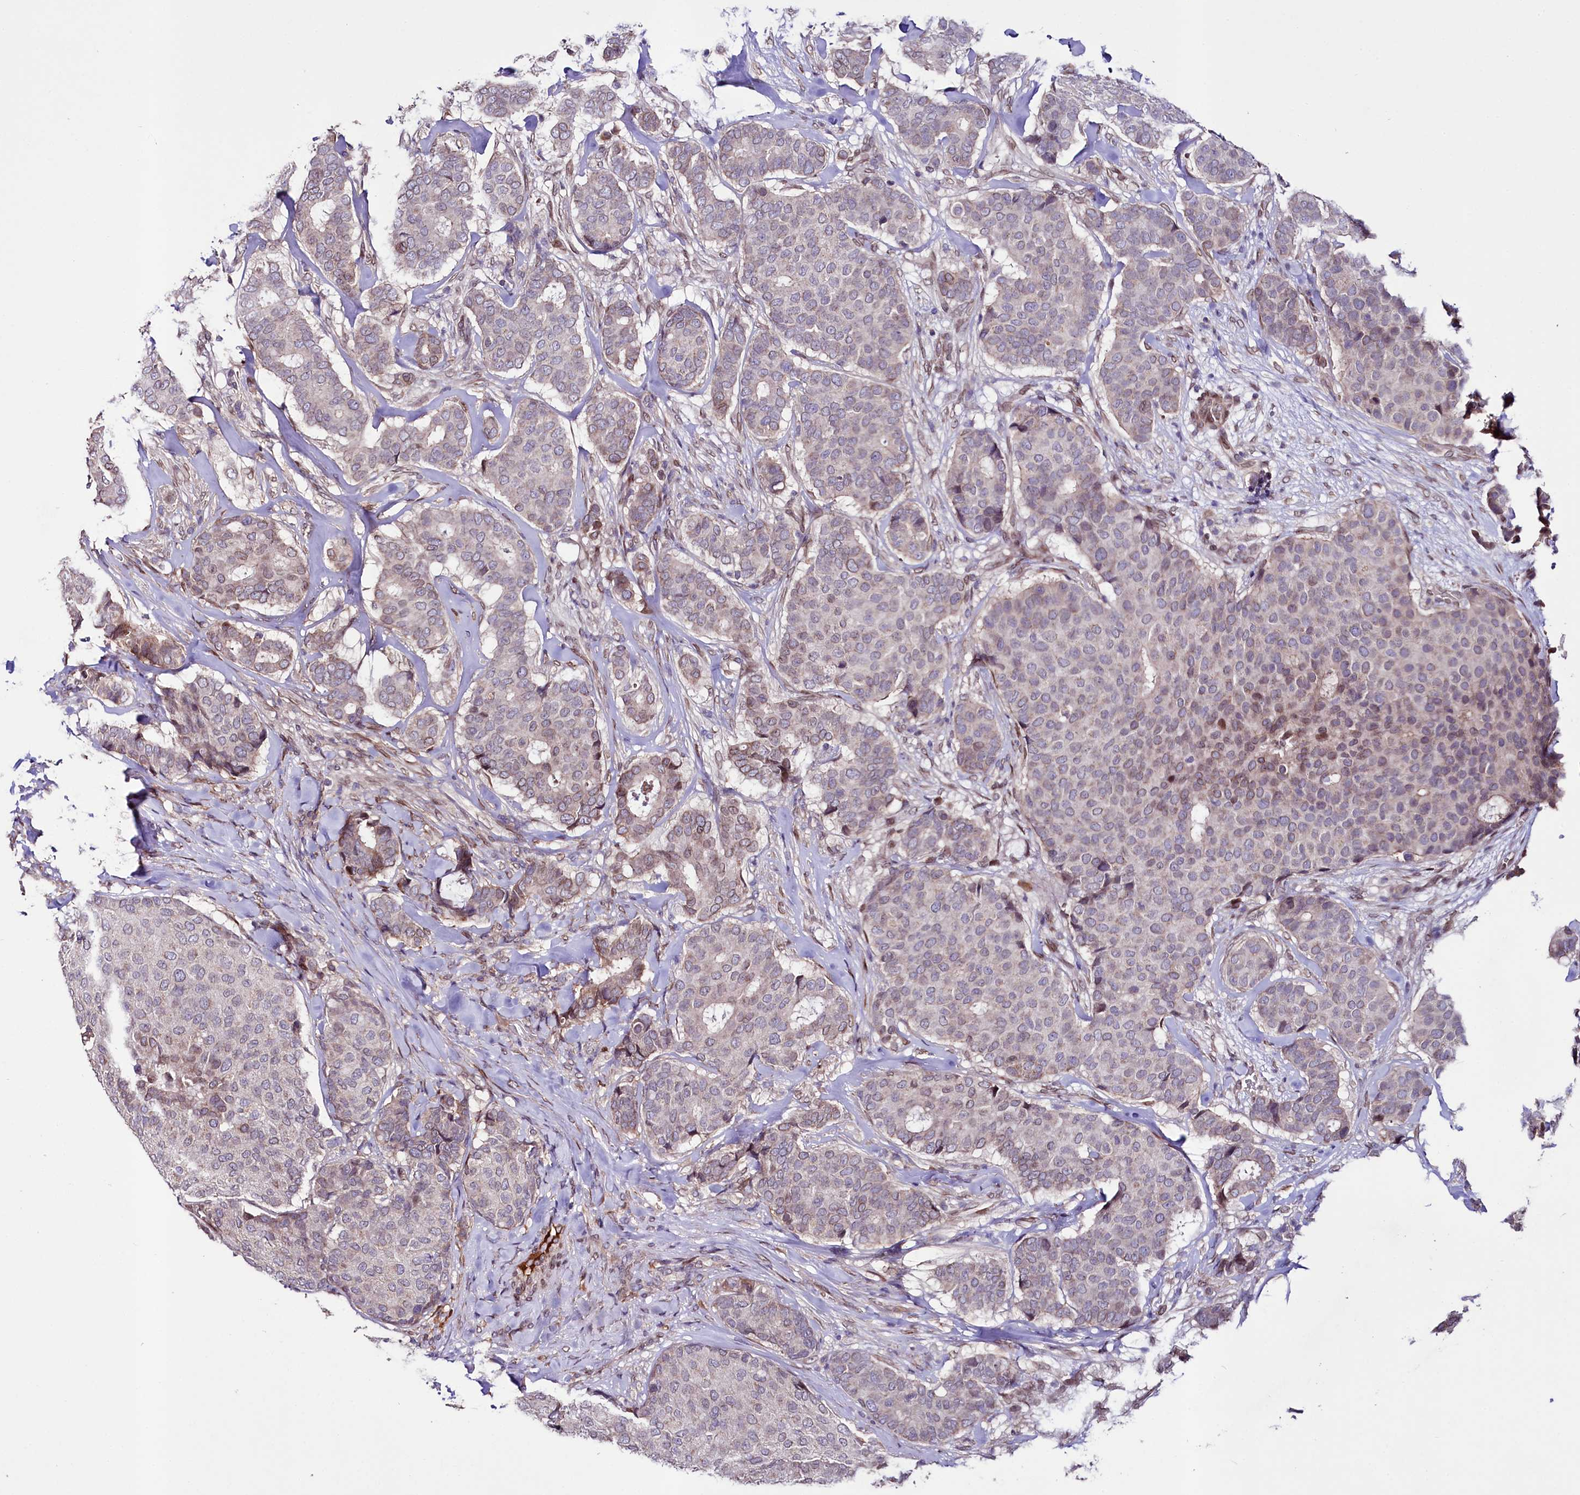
{"staining": {"intensity": "moderate", "quantity": "<25%", "location": "nuclear"}, "tissue": "breast cancer", "cell_type": "Tumor cells", "image_type": "cancer", "snomed": [{"axis": "morphology", "description": "Duct carcinoma"}, {"axis": "topography", "description": "Breast"}], "caption": "Moderate nuclear staining is appreciated in about <25% of tumor cells in invasive ductal carcinoma (breast). Immunohistochemistry stains the protein in brown and the nuclei are stained blue.", "gene": "ZNF226", "patient": {"sex": "female", "age": 75}}